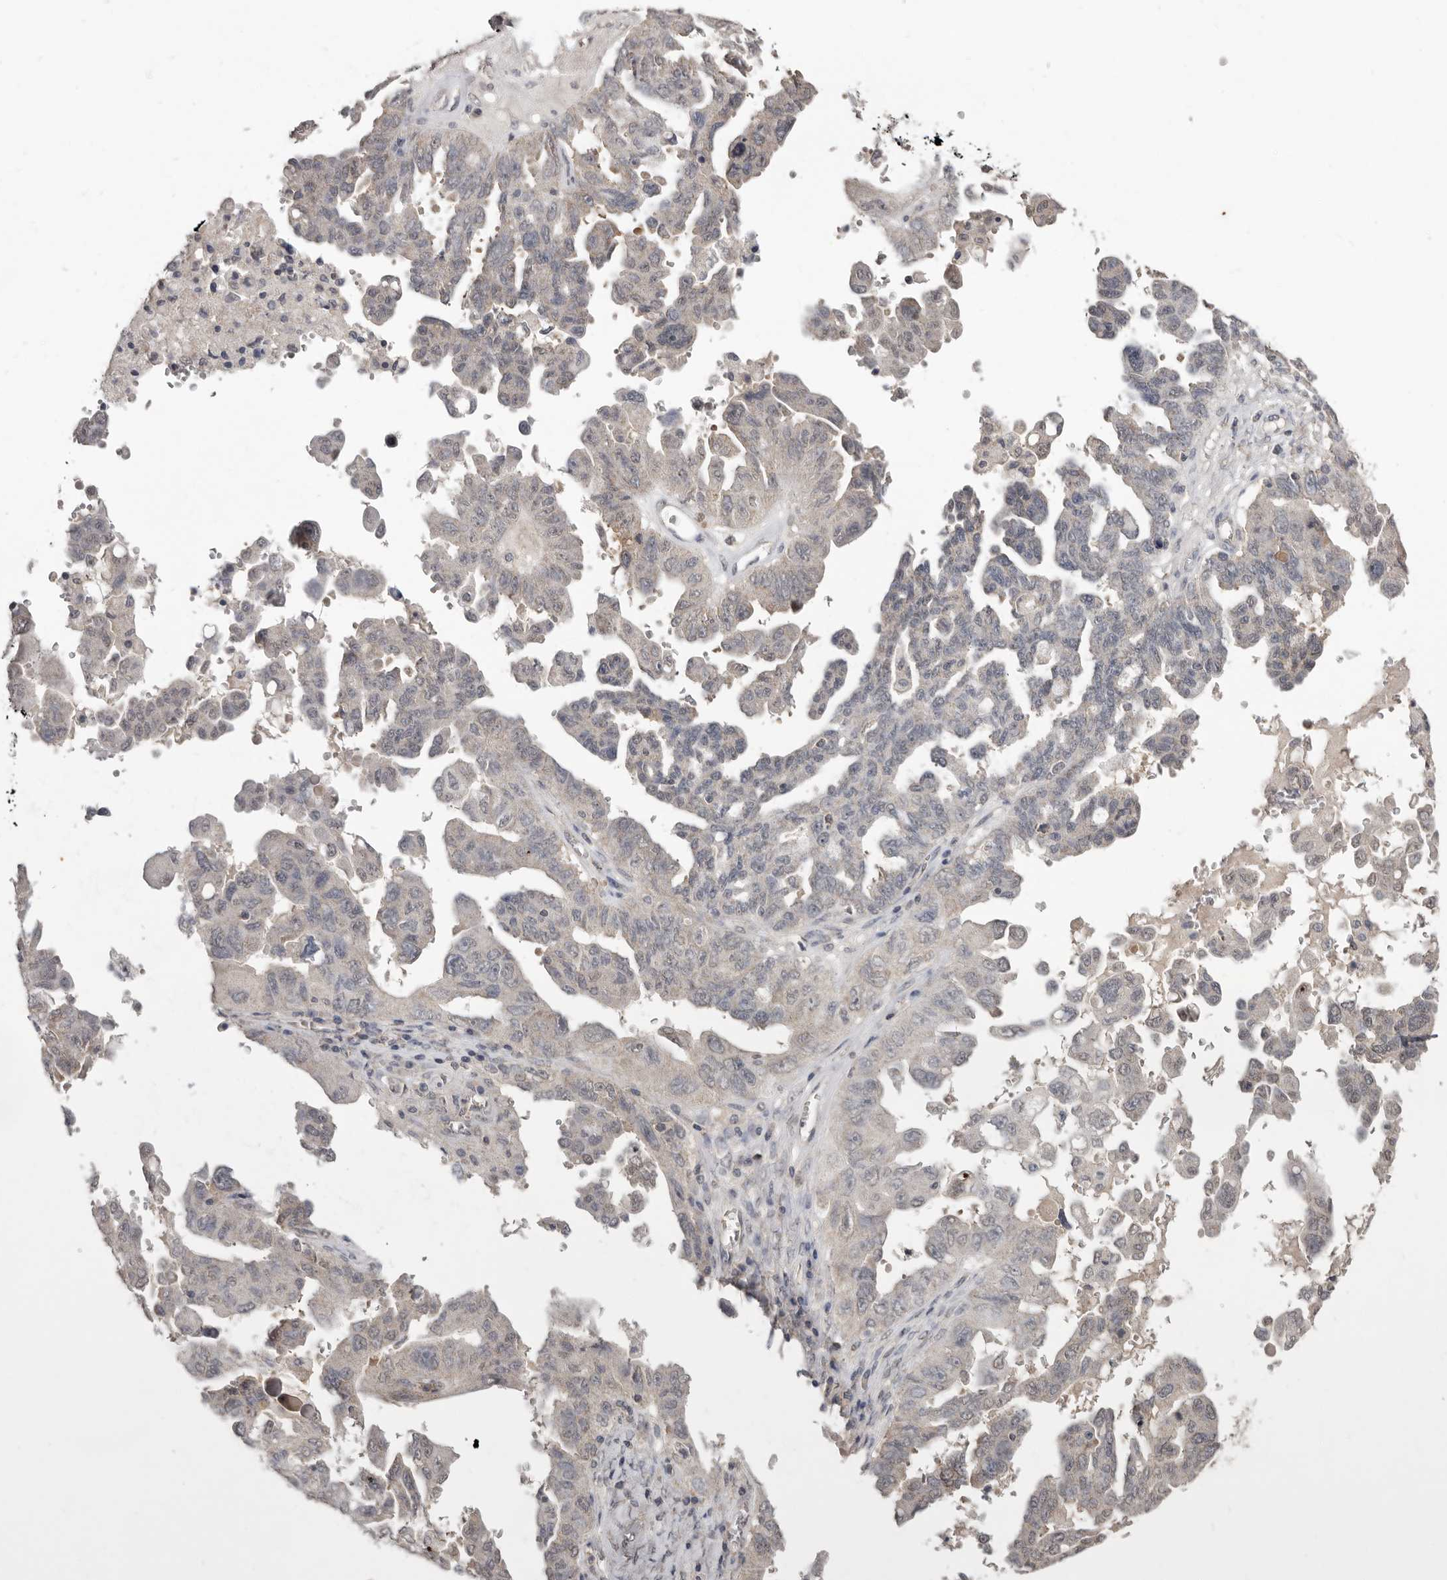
{"staining": {"intensity": "negative", "quantity": "none", "location": "none"}, "tissue": "ovarian cancer", "cell_type": "Tumor cells", "image_type": "cancer", "snomed": [{"axis": "morphology", "description": "Carcinoma, endometroid"}, {"axis": "topography", "description": "Ovary"}], "caption": "Tumor cells show no significant protein expression in ovarian cancer (endometroid carcinoma). The staining is performed using DAB (3,3'-diaminobenzidine) brown chromogen with nuclei counter-stained in using hematoxylin.", "gene": "LINGO2", "patient": {"sex": "female", "age": 62}}